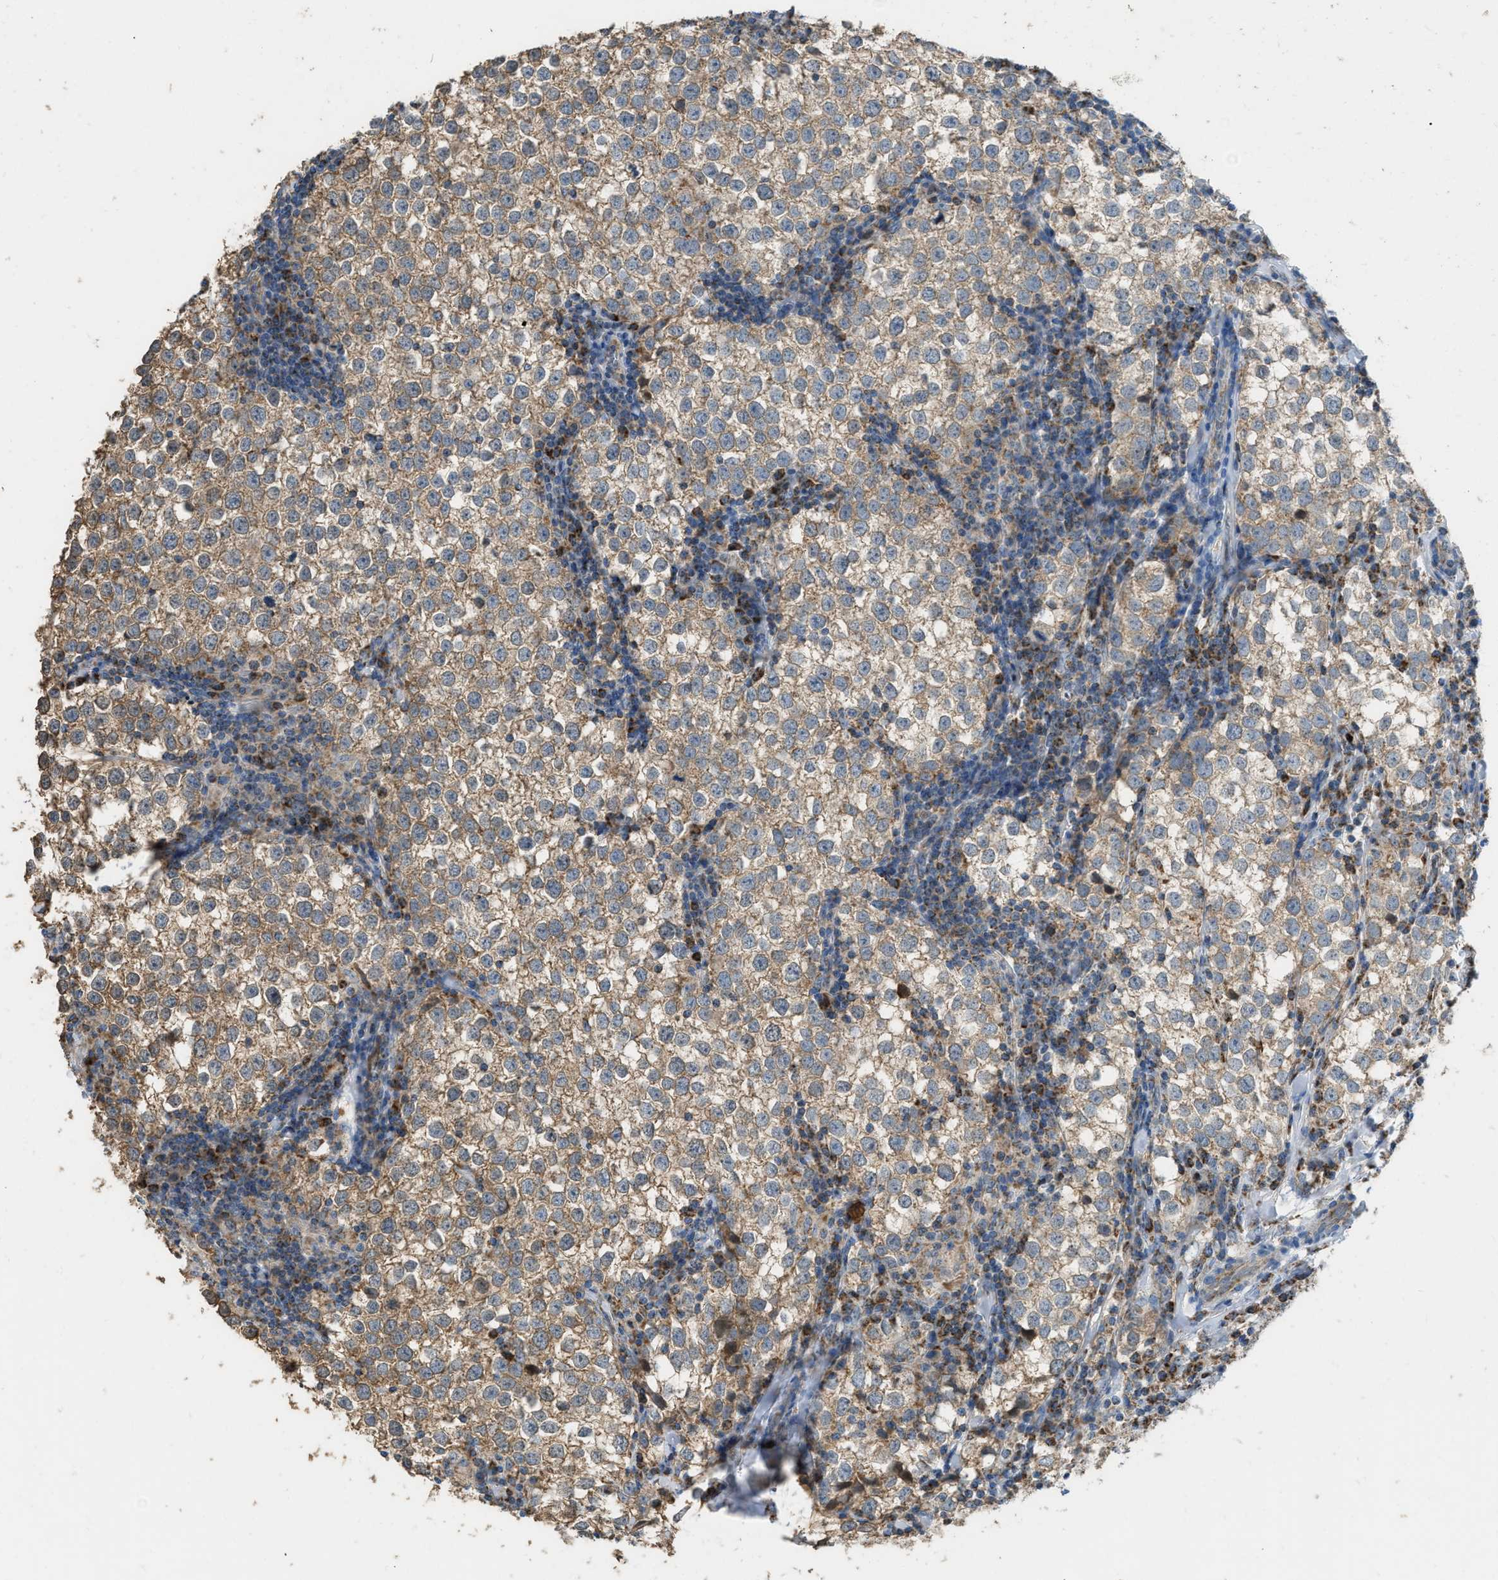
{"staining": {"intensity": "weak", "quantity": ">75%", "location": "cytoplasmic/membranous"}, "tissue": "testis cancer", "cell_type": "Tumor cells", "image_type": "cancer", "snomed": [{"axis": "morphology", "description": "Seminoma, NOS"}, {"axis": "morphology", "description": "Carcinoma, Embryonal, NOS"}, {"axis": "topography", "description": "Testis"}], "caption": "IHC of testis embryonal carcinoma exhibits low levels of weak cytoplasmic/membranous expression in approximately >75% of tumor cells. The staining was performed using DAB (3,3'-diaminobenzidine), with brown indicating positive protein expression. Nuclei are stained blue with hematoxylin.", "gene": "ETFB", "patient": {"sex": "male", "age": 36}}